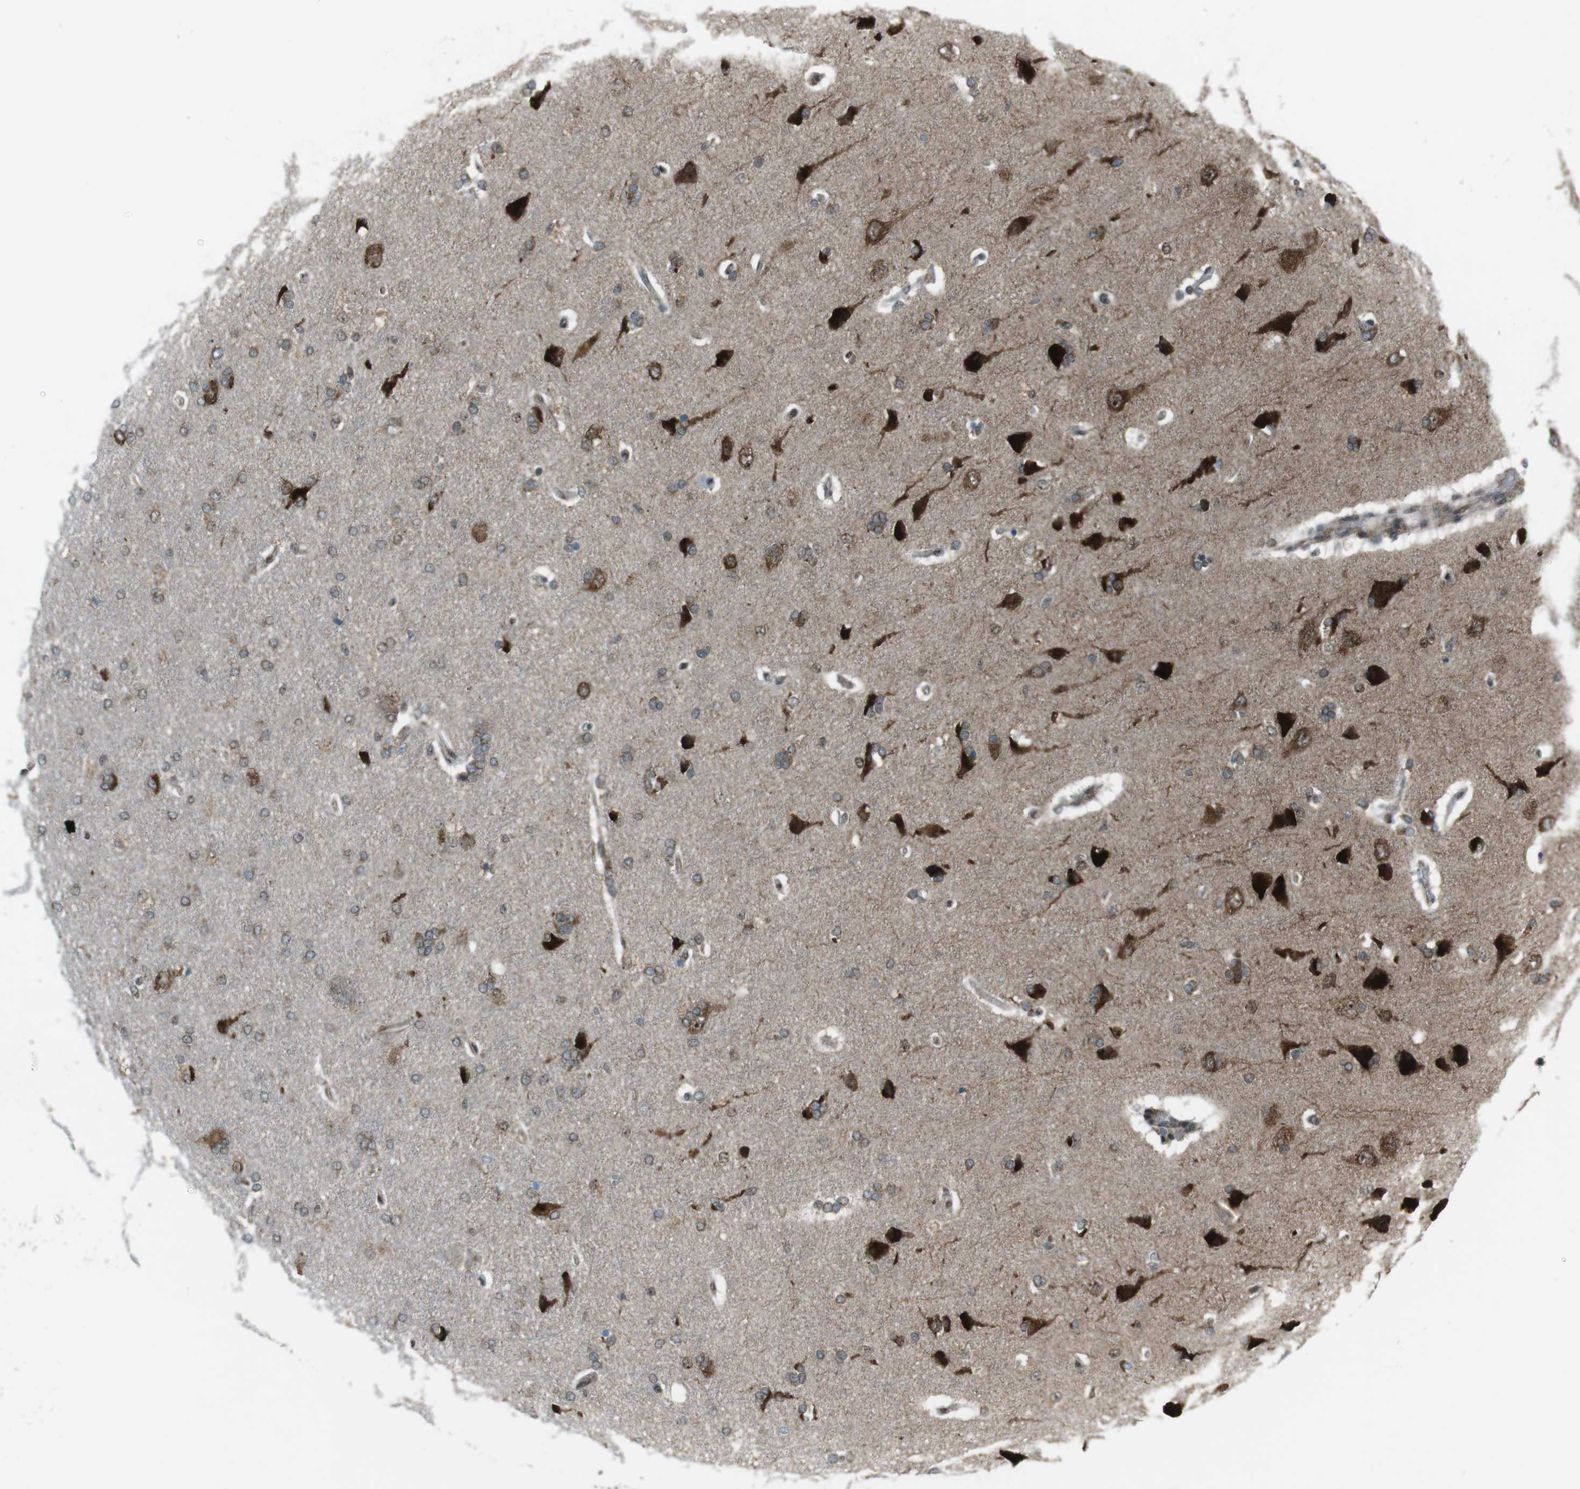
{"staining": {"intensity": "weak", "quantity": "25%-75%", "location": "nuclear"}, "tissue": "cerebral cortex", "cell_type": "Endothelial cells", "image_type": "normal", "snomed": [{"axis": "morphology", "description": "Normal tissue, NOS"}, {"axis": "topography", "description": "Cerebral cortex"}], "caption": "Protein analysis of normal cerebral cortex demonstrates weak nuclear staining in about 25%-75% of endothelial cells. Using DAB (brown) and hematoxylin (blue) stains, captured at high magnification using brightfield microscopy.", "gene": "CSNK1D", "patient": {"sex": "male", "age": 62}}